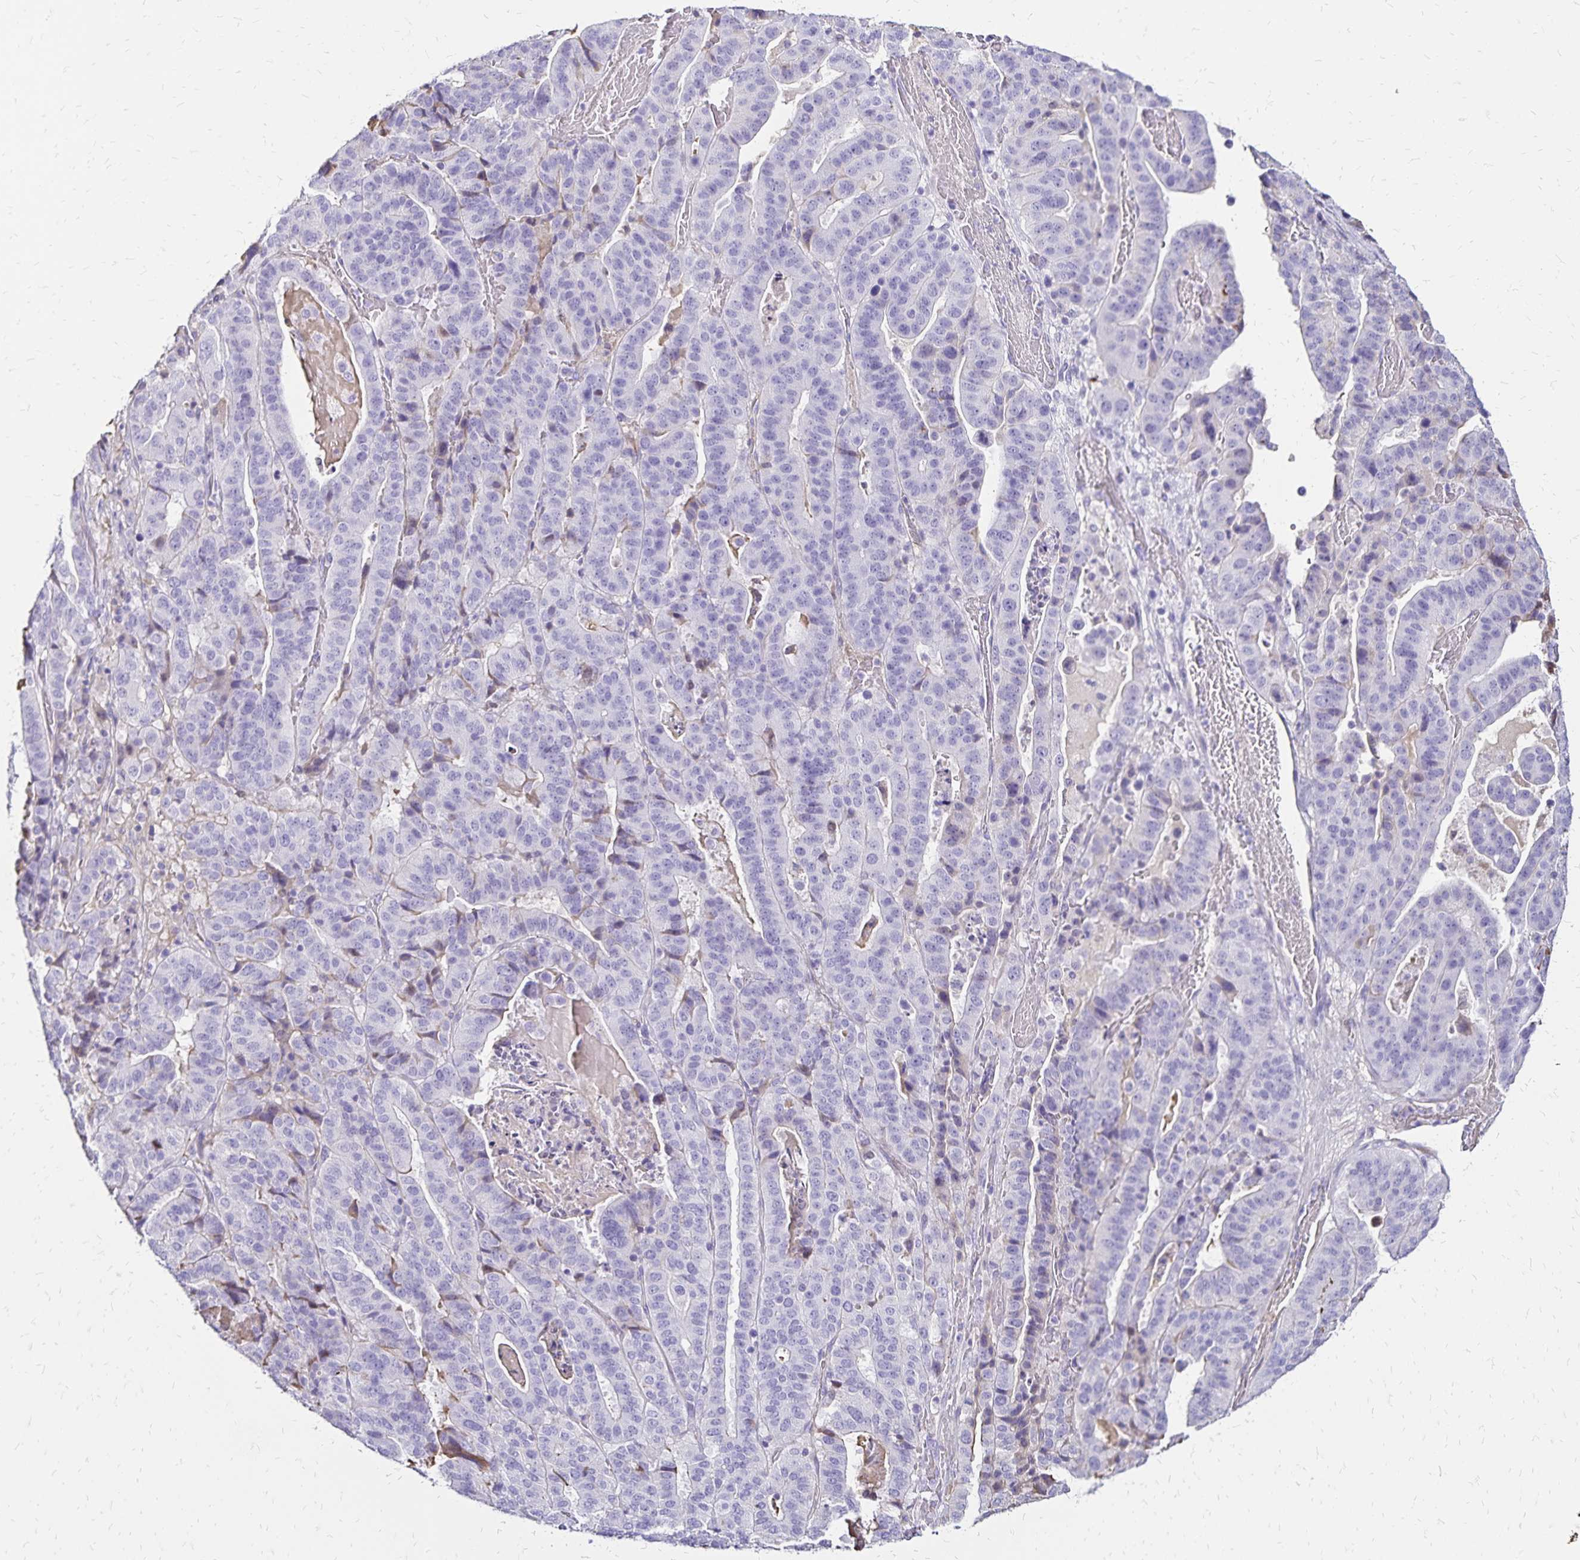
{"staining": {"intensity": "negative", "quantity": "none", "location": "none"}, "tissue": "stomach cancer", "cell_type": "Tumor cells", "image_type": "cancer", "snomed": [{"axis": "morphology", "description": "Adenocarcinoma, NOS"}, {"axis": "topography", "description": "Stomach"}], "caption": "Tumor cells show no significant protein expression in stomach cancer. (DAB immunohistochemistry with hematoxylin counter stain).", "gene": "KISS1", "patient": {"sex": "male", "age": 48}}